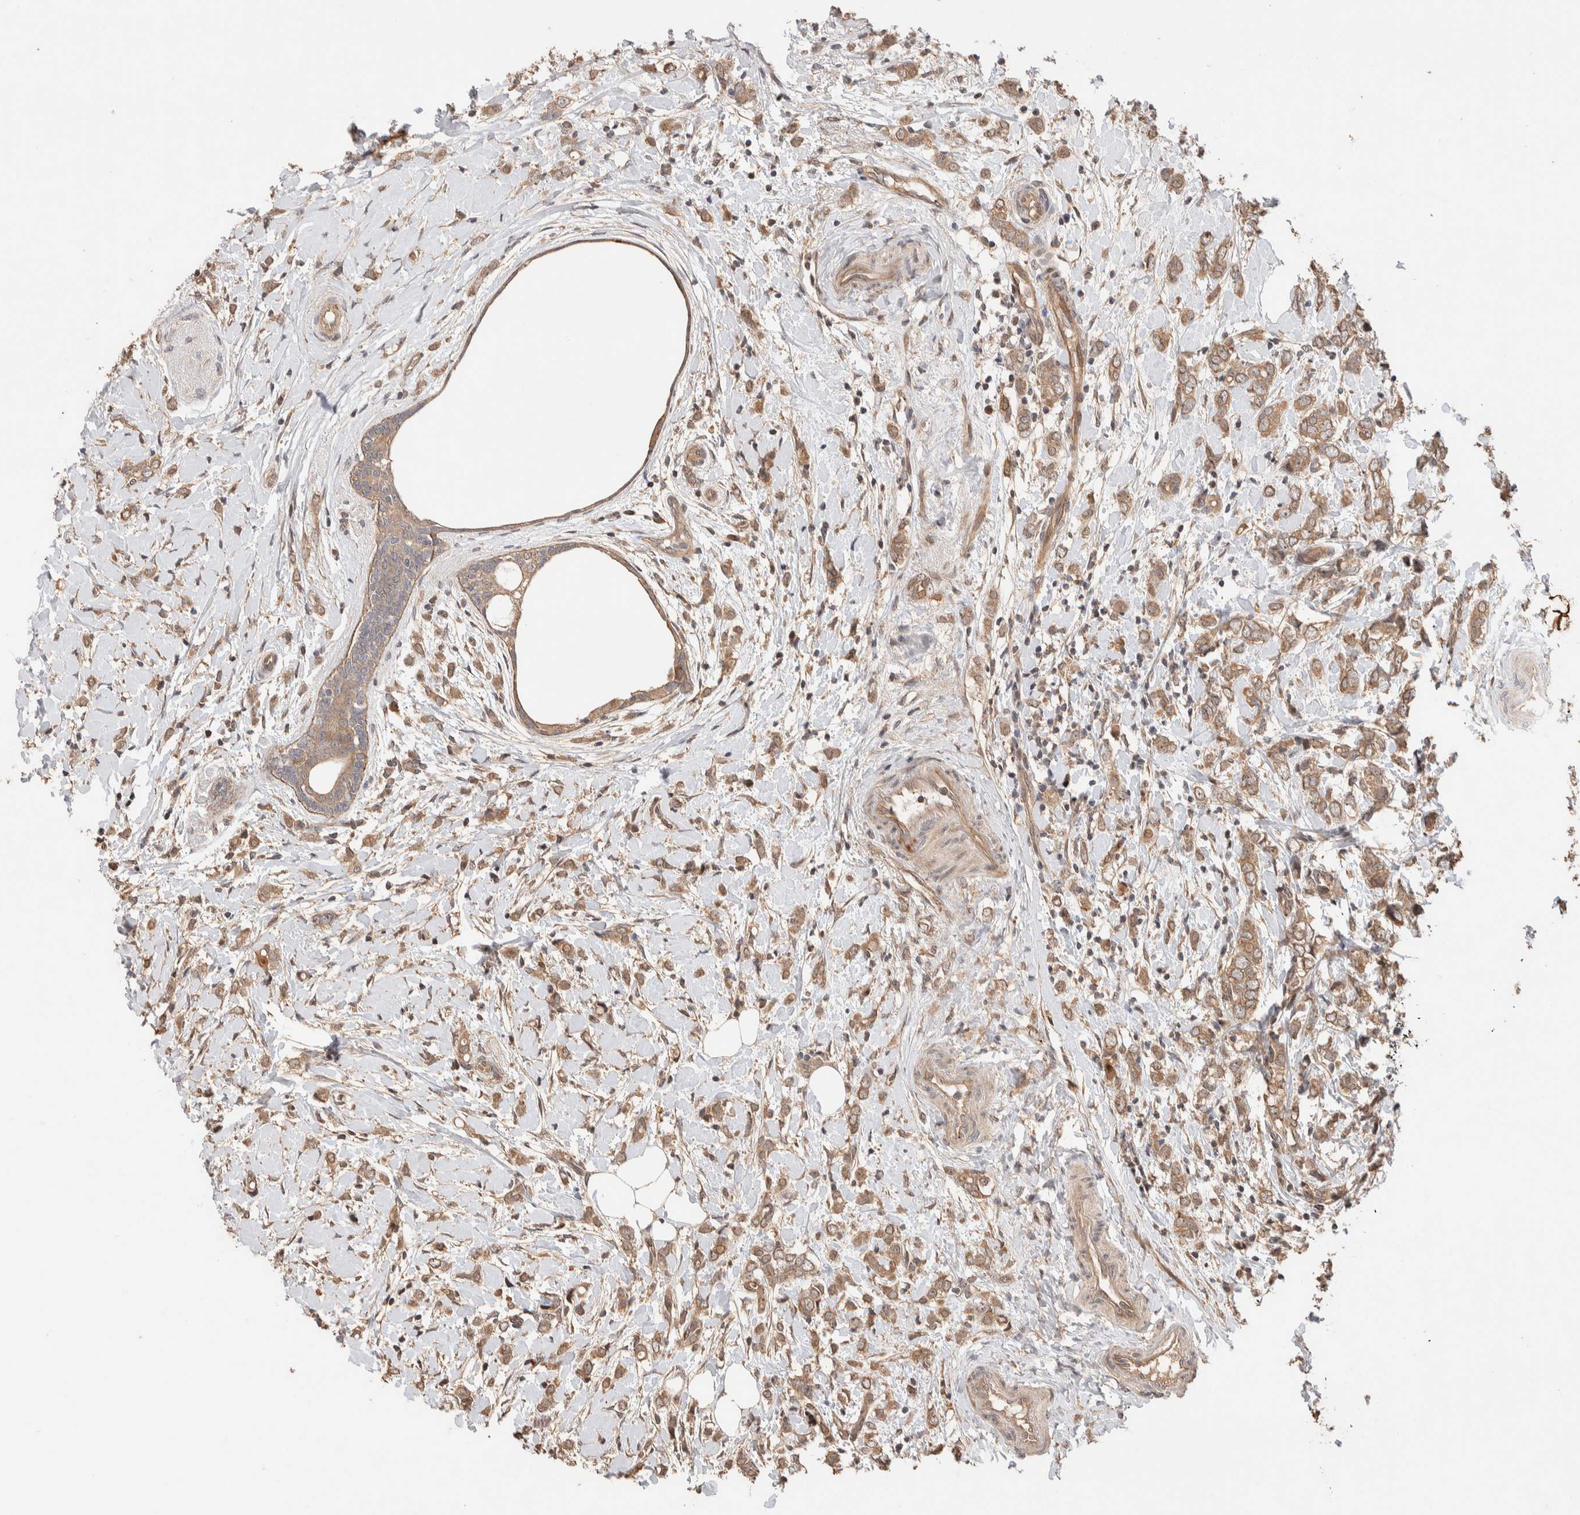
{"staining": {"intensity": "moderate", "quantity": ">75%", "location": "cytoplasmic/membranous"}, "tissue": "breast cancer", "cell_type": "Tumor cells", "image_type": "cancer", "snomed": [{"axis": "morphology", "description": "Normal tissue, NOS"}, {"axis": "morphology", "description": "Lobular carcinoma"}, {"axis": "topography", "description": "Breast"}], "caption": "Tumor cells reveal medium levels of moderate cytoplasmic/membranous staining in approximately >75% of cells in human breast lobular carcinoma. The staining was performed using DAB, with brown indicating positive protein expression. Nuclei are stained blue with hematoxylin.", "gene": "PRDM15", "patient": {"sex": "female", "age": 47}}